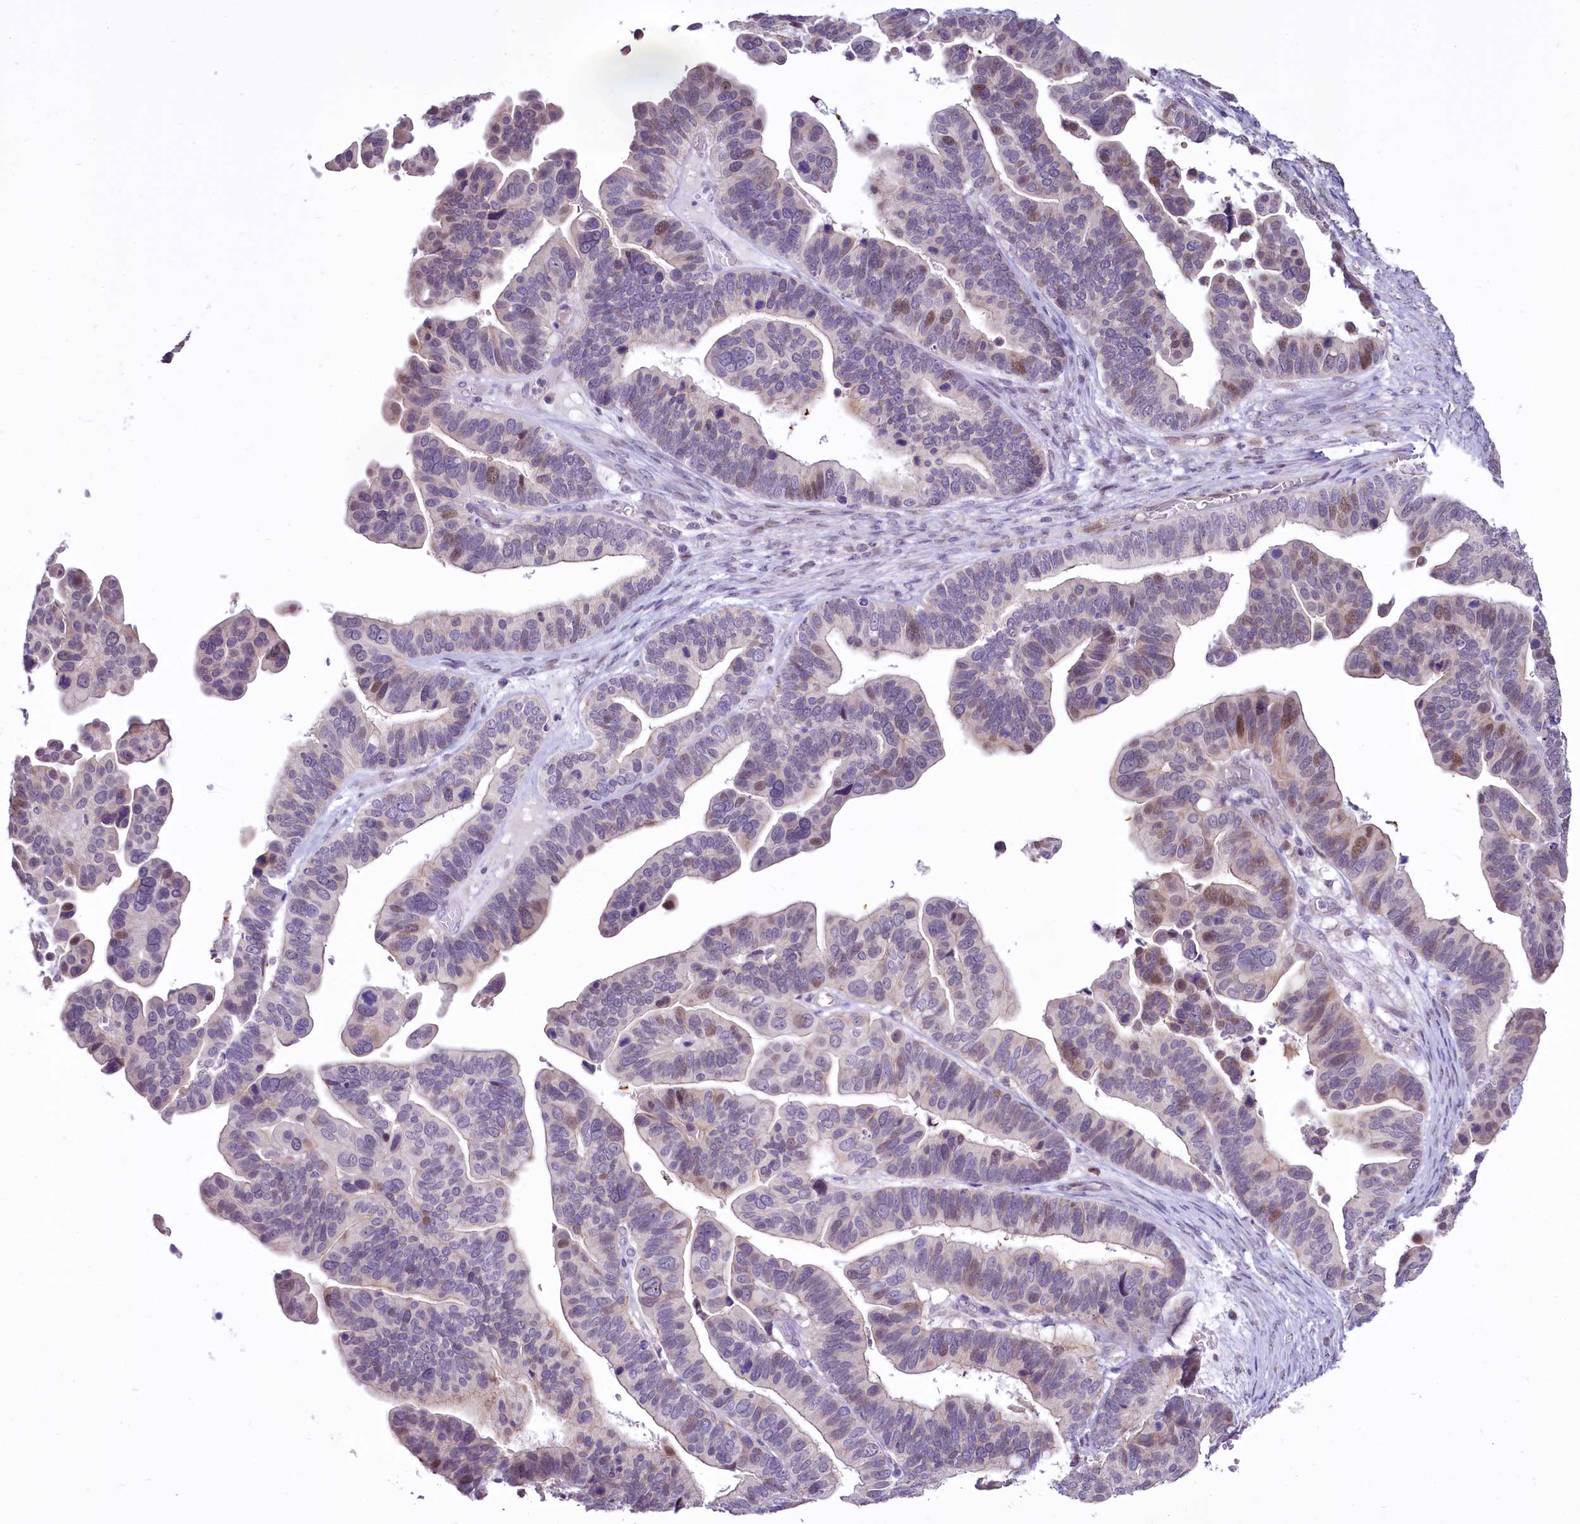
{"staining": {"intensity": "moderate", "quantity": "<25%", "location": "nuclear"}, "tissue": "ovarian cancer", "cell_type": "Tumor cells", "image_type": "cancer", "snomed": [{"axis": "morphology", "description": "Cystadenocarcinoma, serous, NOS"}, {"axis": "topography", "description": "Ovary"}], "caption": "Ovarian cancer stained with a protein marker demonstrates moderate staining in tumor cells.", "gene": "BANK1", "patient": {"sex": "female", "age": 56}}